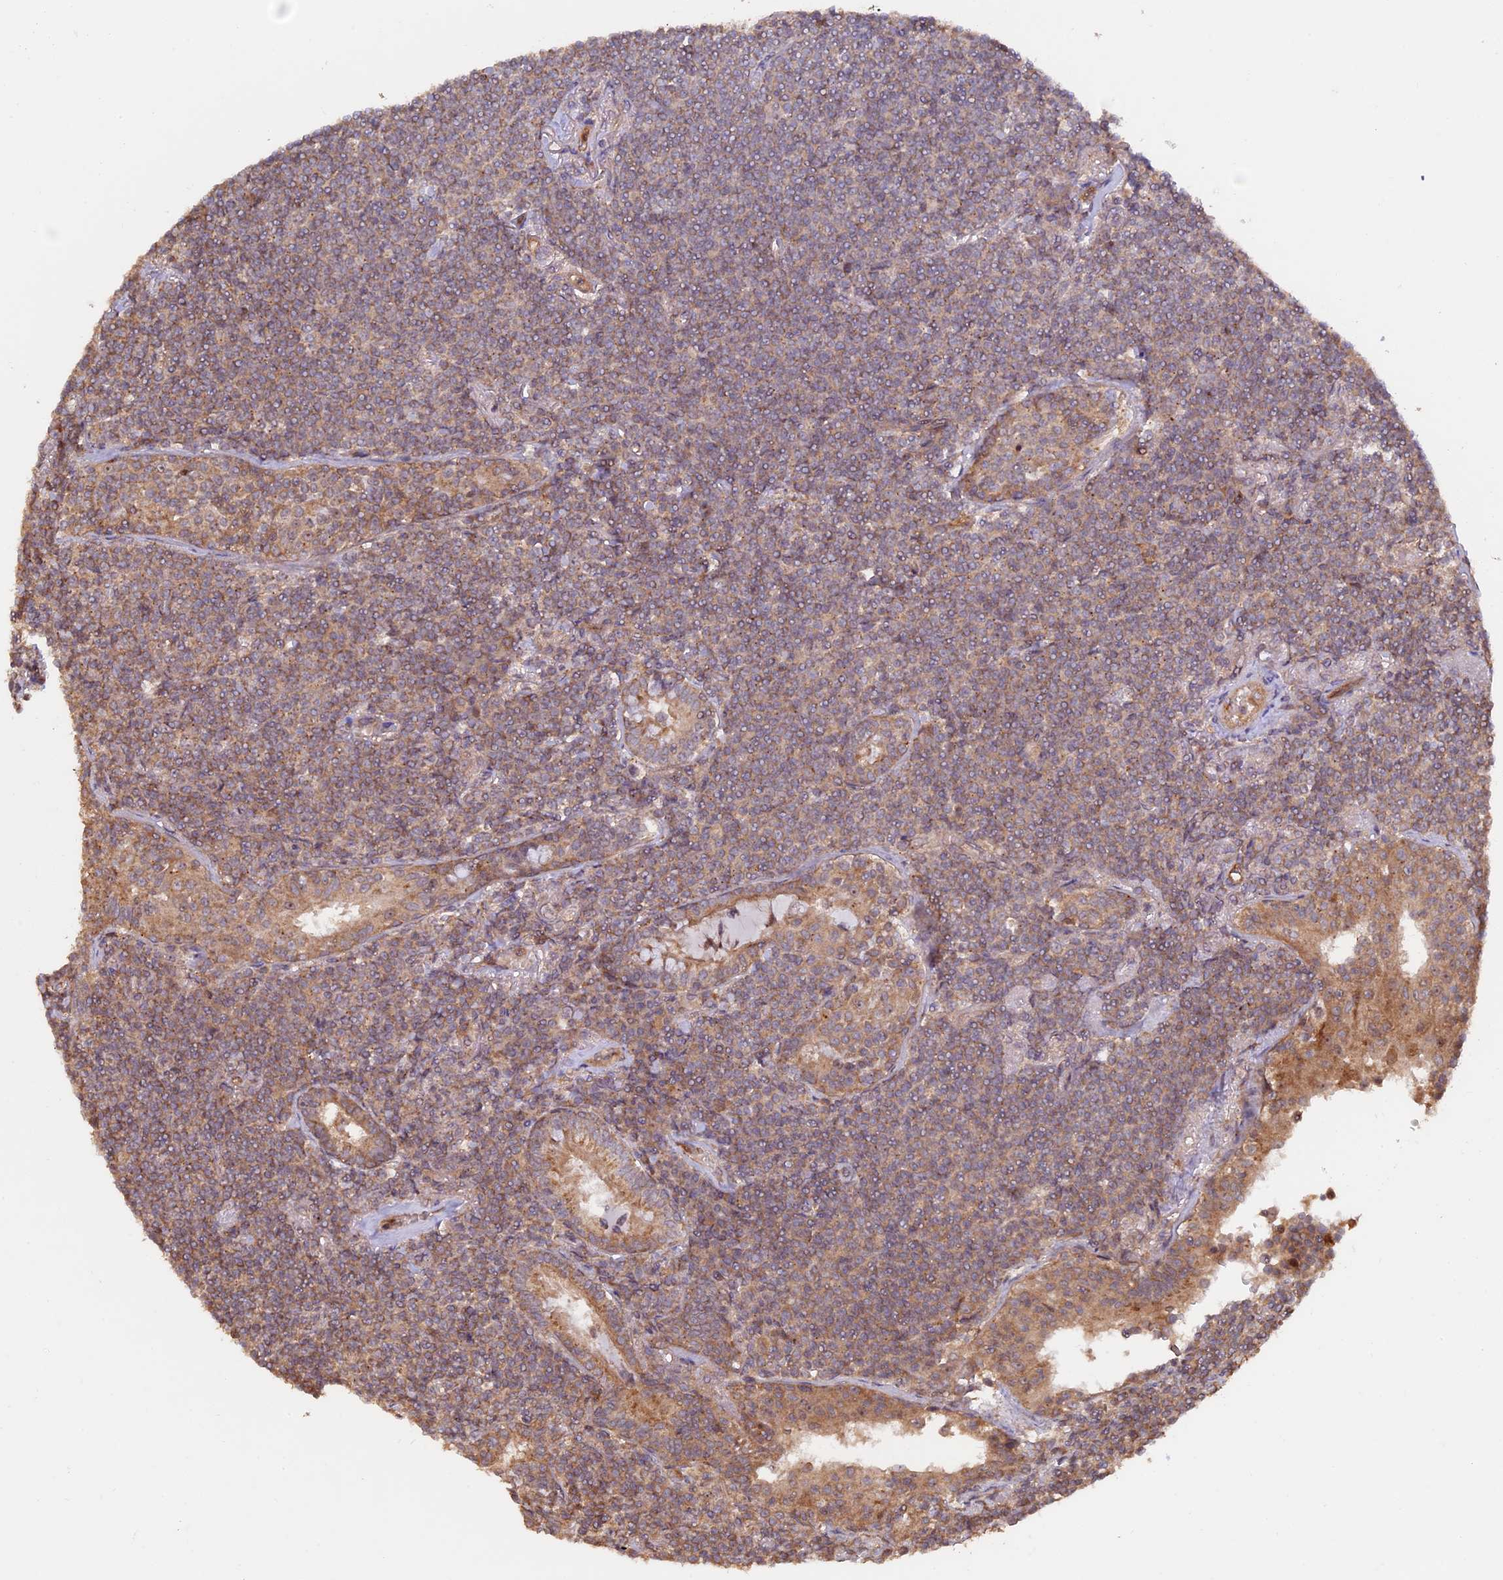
{"staining": {"intensity": "weak", "quantity": "25%-75%", "location": "cytoplasmic/membranous"}, "tissue": "lymphoma", "cell_type": "Tumor cells", "image_type": "cancer", "snomed": [{"axis": "morphology", "description": "Malignant lymphoma, non-Hodgkin's type, Low grade"}, {"axis": "topography", "description": "Lung"}], "caption": "The image reveals a brown stain indicating the presence of a protein in the cytoplasmic/membranous of tumor cells in lymphoma.", "gene": "FERMT1", "patient": {"sex": "female", "age": 71}}